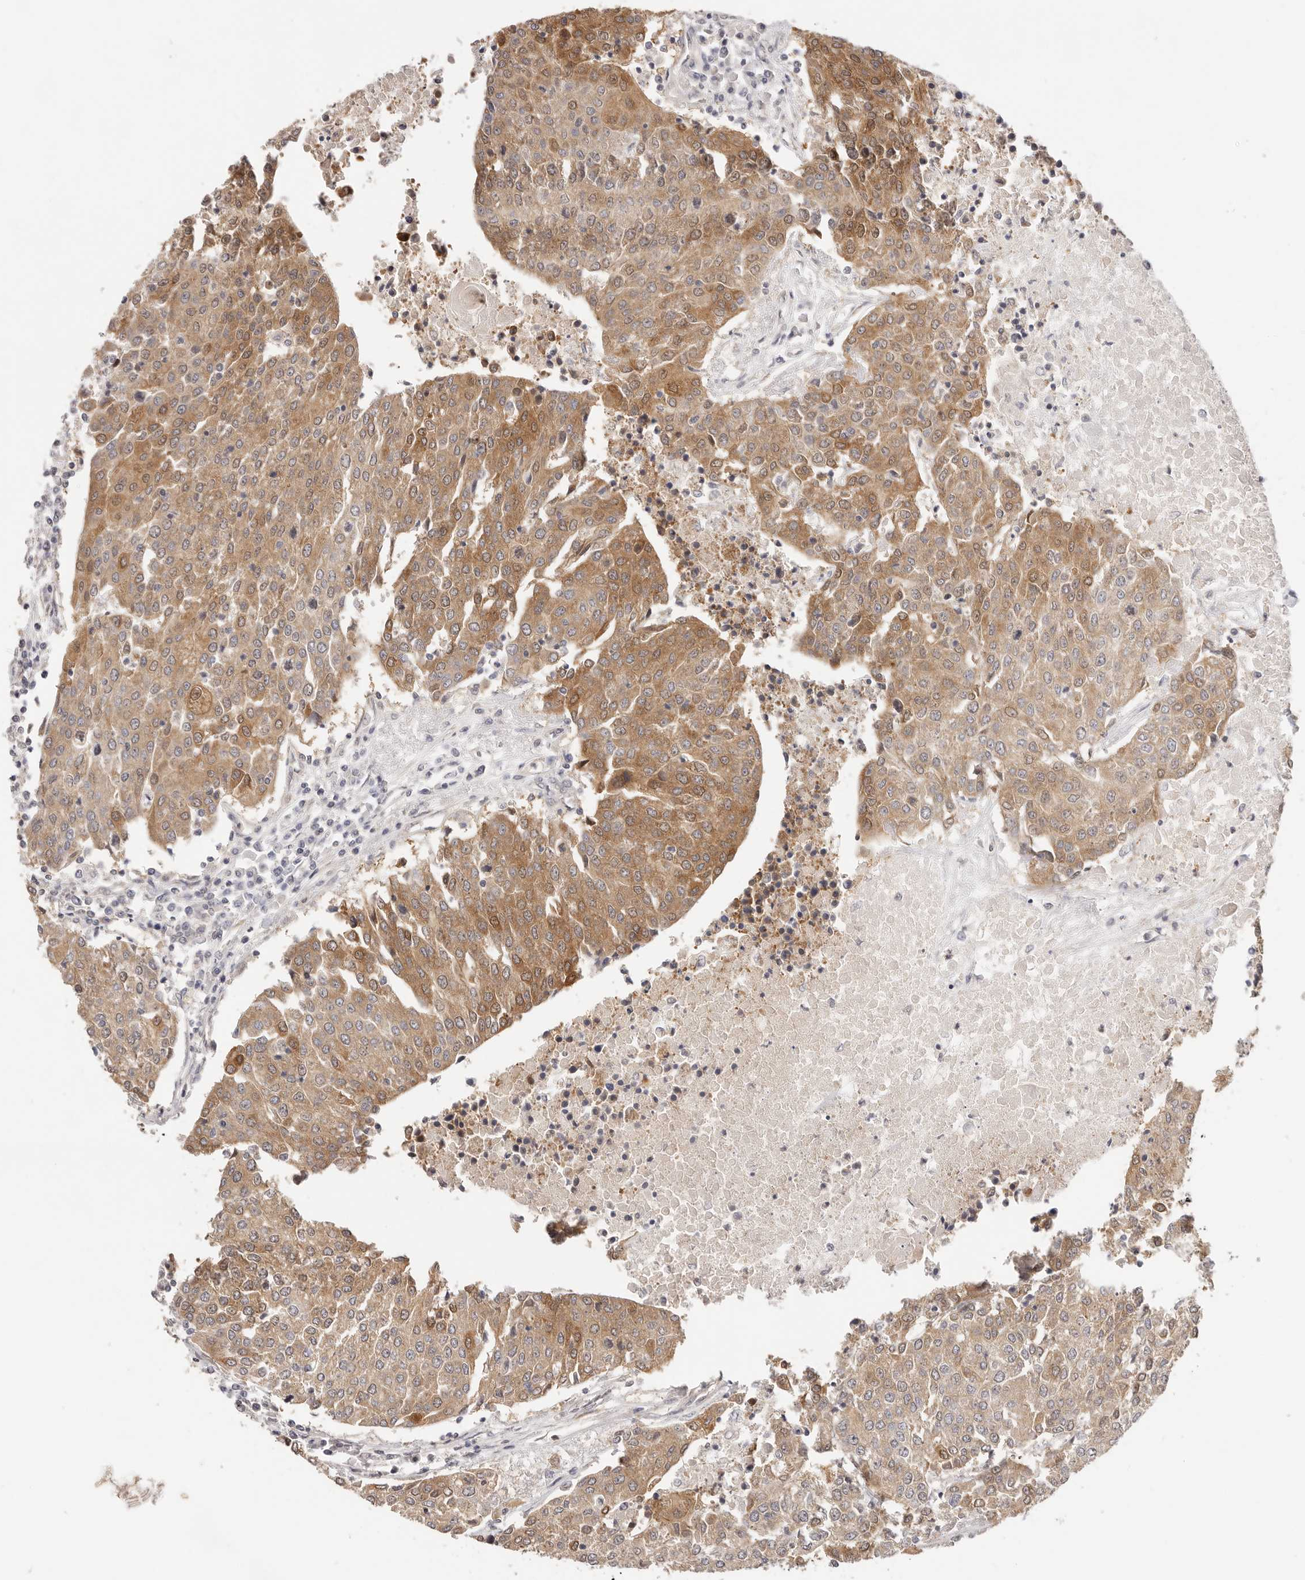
{"staining": {"intensity": "moderate", "quantity": ">75%", "location": "cytoplasmic/membranous"}, "tissue": "urothelial cancer", "cell_type": "Tumor cells", "image_type": "cancer", "snomed": [{"axis": "morphology", "description": "Urothelial carcinoma, High grade"}, {"axis": "topography", "description": "Urinary bladder"}], "caption": "A high-resolution micrograph shows IHC staining of high-grade urothelial carcinoma, which shows moderate cytoplasmic/membranous staining in approximately >75% of tumor cells. Using DAB (3,3'-diaminobenzidine) (brown) and hematoxylin (blue) stains, captured at high magnification using brightfield microscopy.", "gene": "GGPS1", "patient": {"sex": "female", "age": 85}}